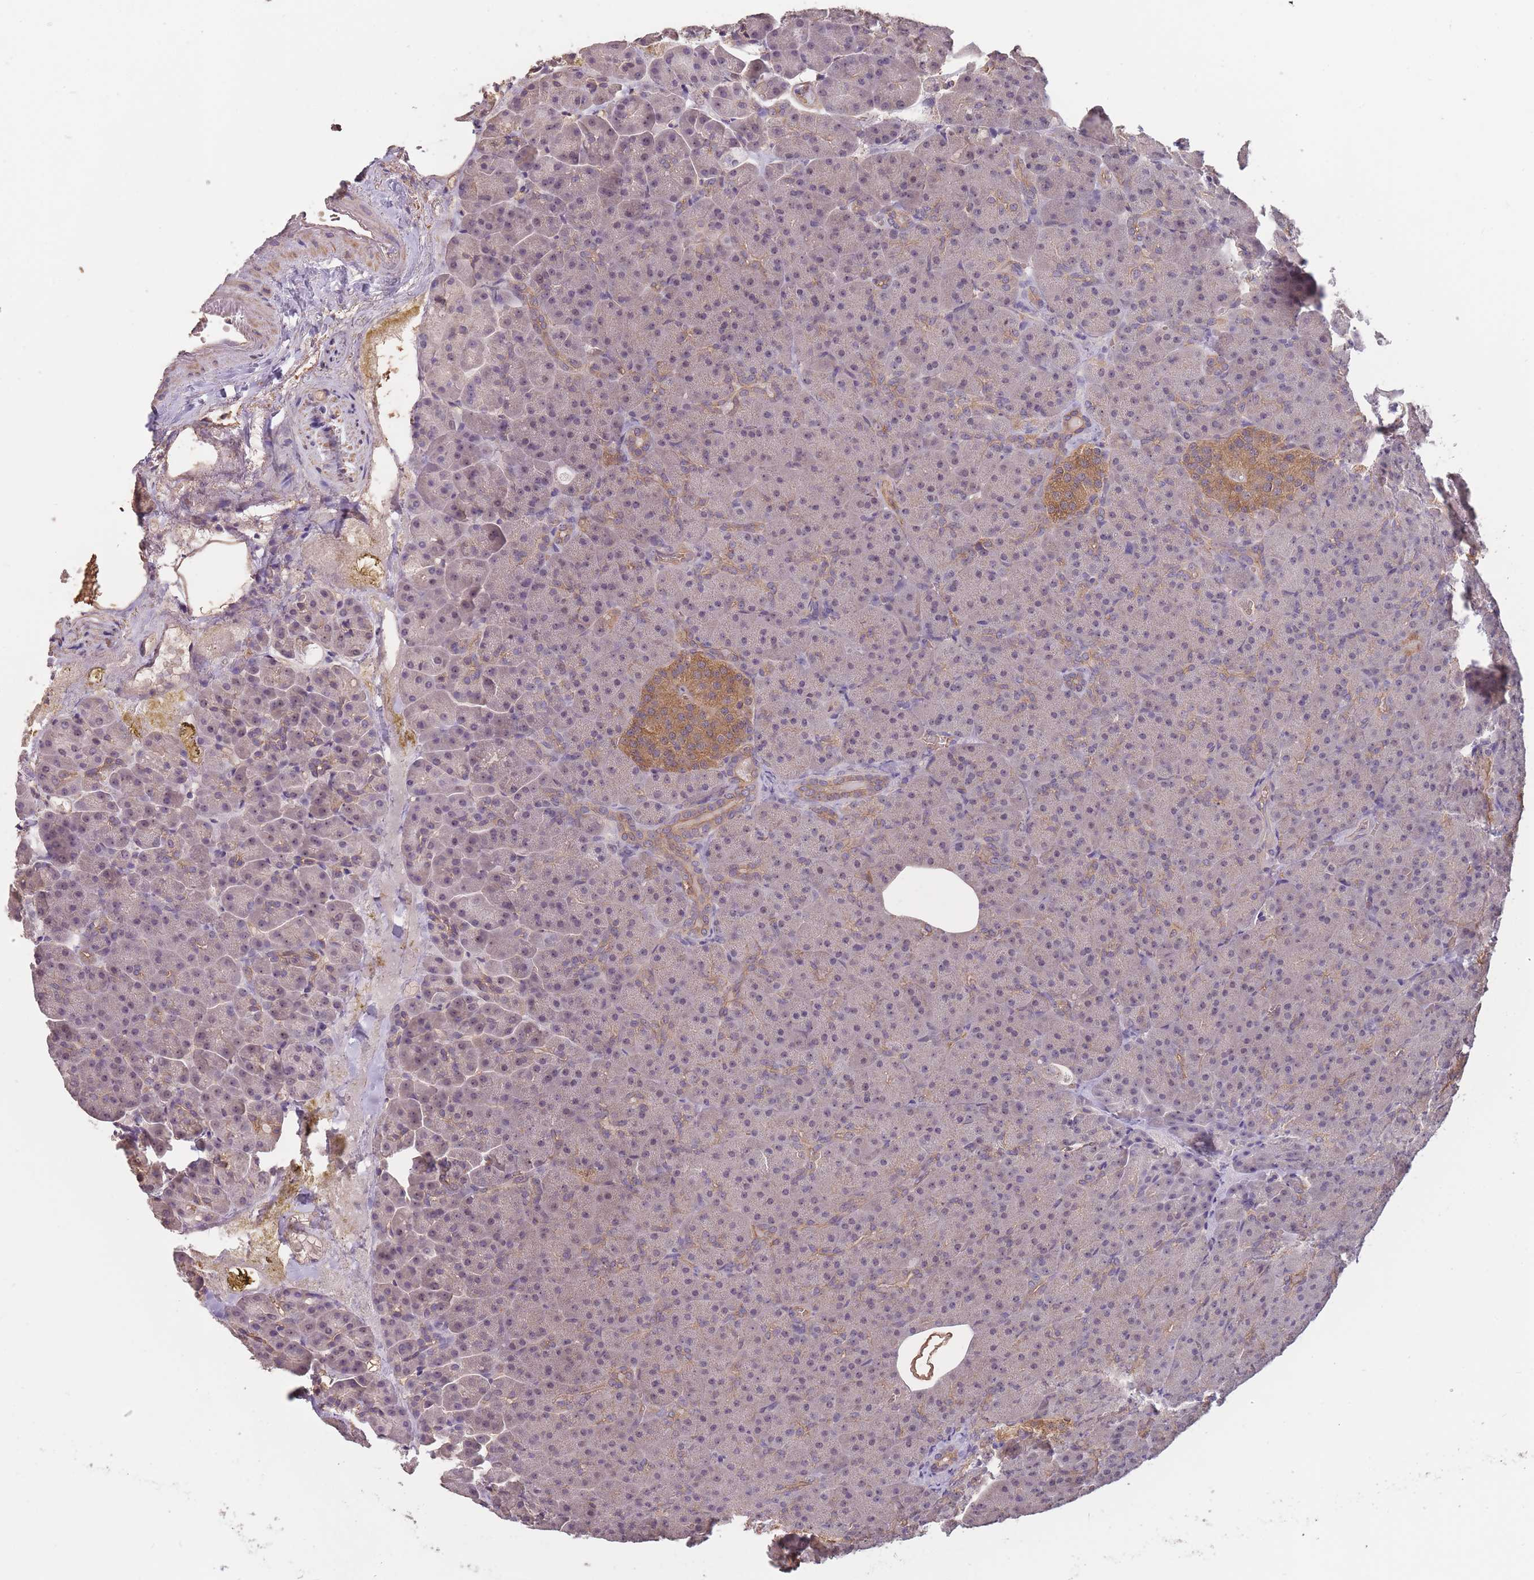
{"staining": {"intensity": "moderate", "quantity": "<25%", "location": "cytoplasmic/membranous,nuclear"}, "tissue": "pancreas", "cell_type": "Exocrine glandular cells", "image_type": "normal", "snomed": [{"axis": "morphology", "description": "Normal tissue, NOS"}, {"axis": "topography", "description": "Pancreas"}], "caption": "Immunohistochemical staining of unremarkable human pancreas demonstrates <25% levels of moderate cytoplasmic/membranous,nuclear protein positivity in approximately <25% of exocrine glandular cells. Ihc stains the protein of interest in brown and the nuclei are stained blue.", "gene": "KIAA1755", "patient": {"sex": "female", "age": 74}}